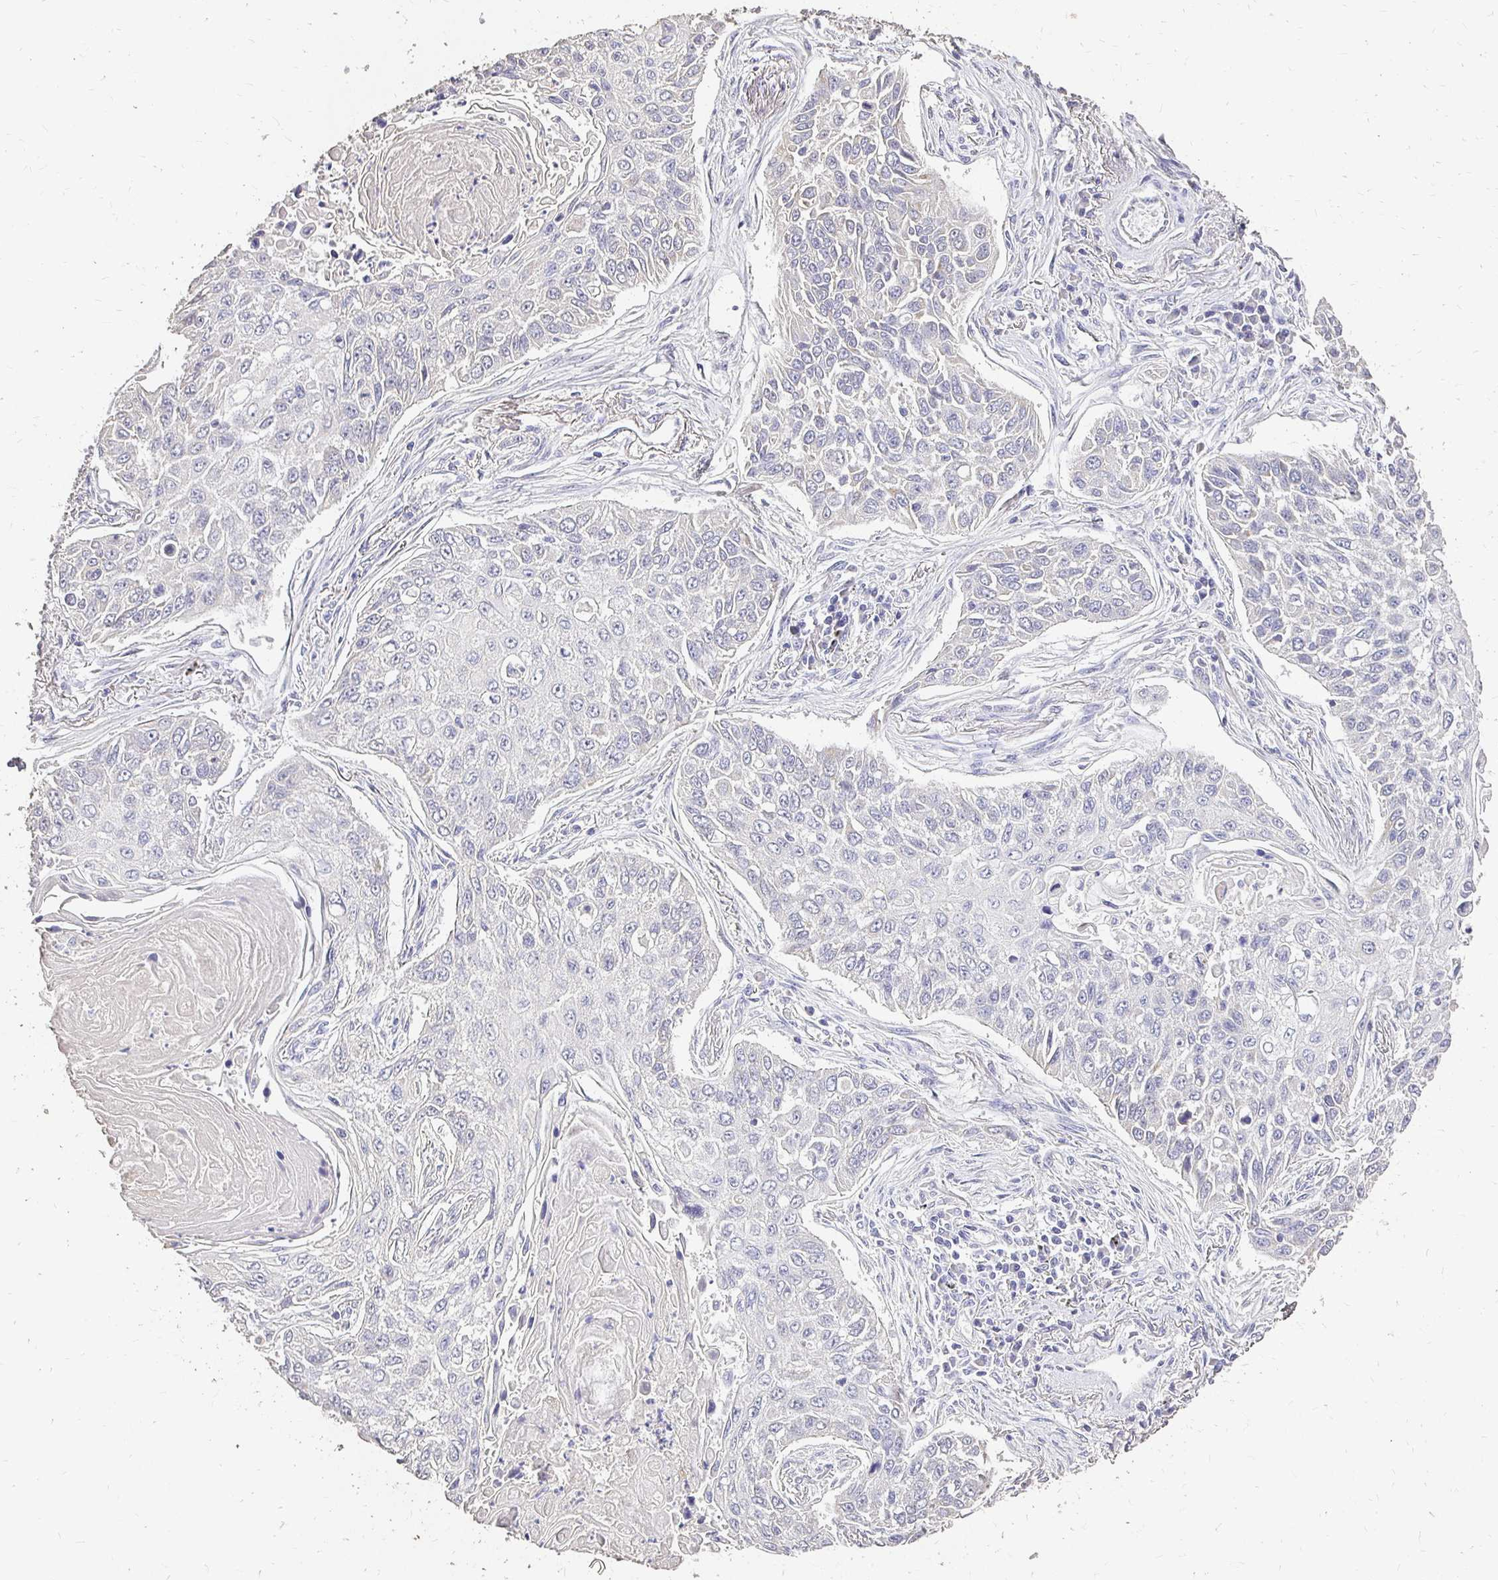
{"staining": {"intensity": "negative", "quantity": "none", "location": "none"}, "tissue": "lung cancer", "cell_type": "Tumor cells", "image_type": "cancer", "snomed": [{"axis": "morphology", "description": "Squamous cell carcinoma, NOS"}, {"axis": "topography", "description": "Lung"}], "caption": "Immunohistochemical staining of human squamous cell carcinoma (lung) reveals no significant staining in tumor cells.", "gene": "UGT1A6", "patient": {"sex": "male", "age": 75}}